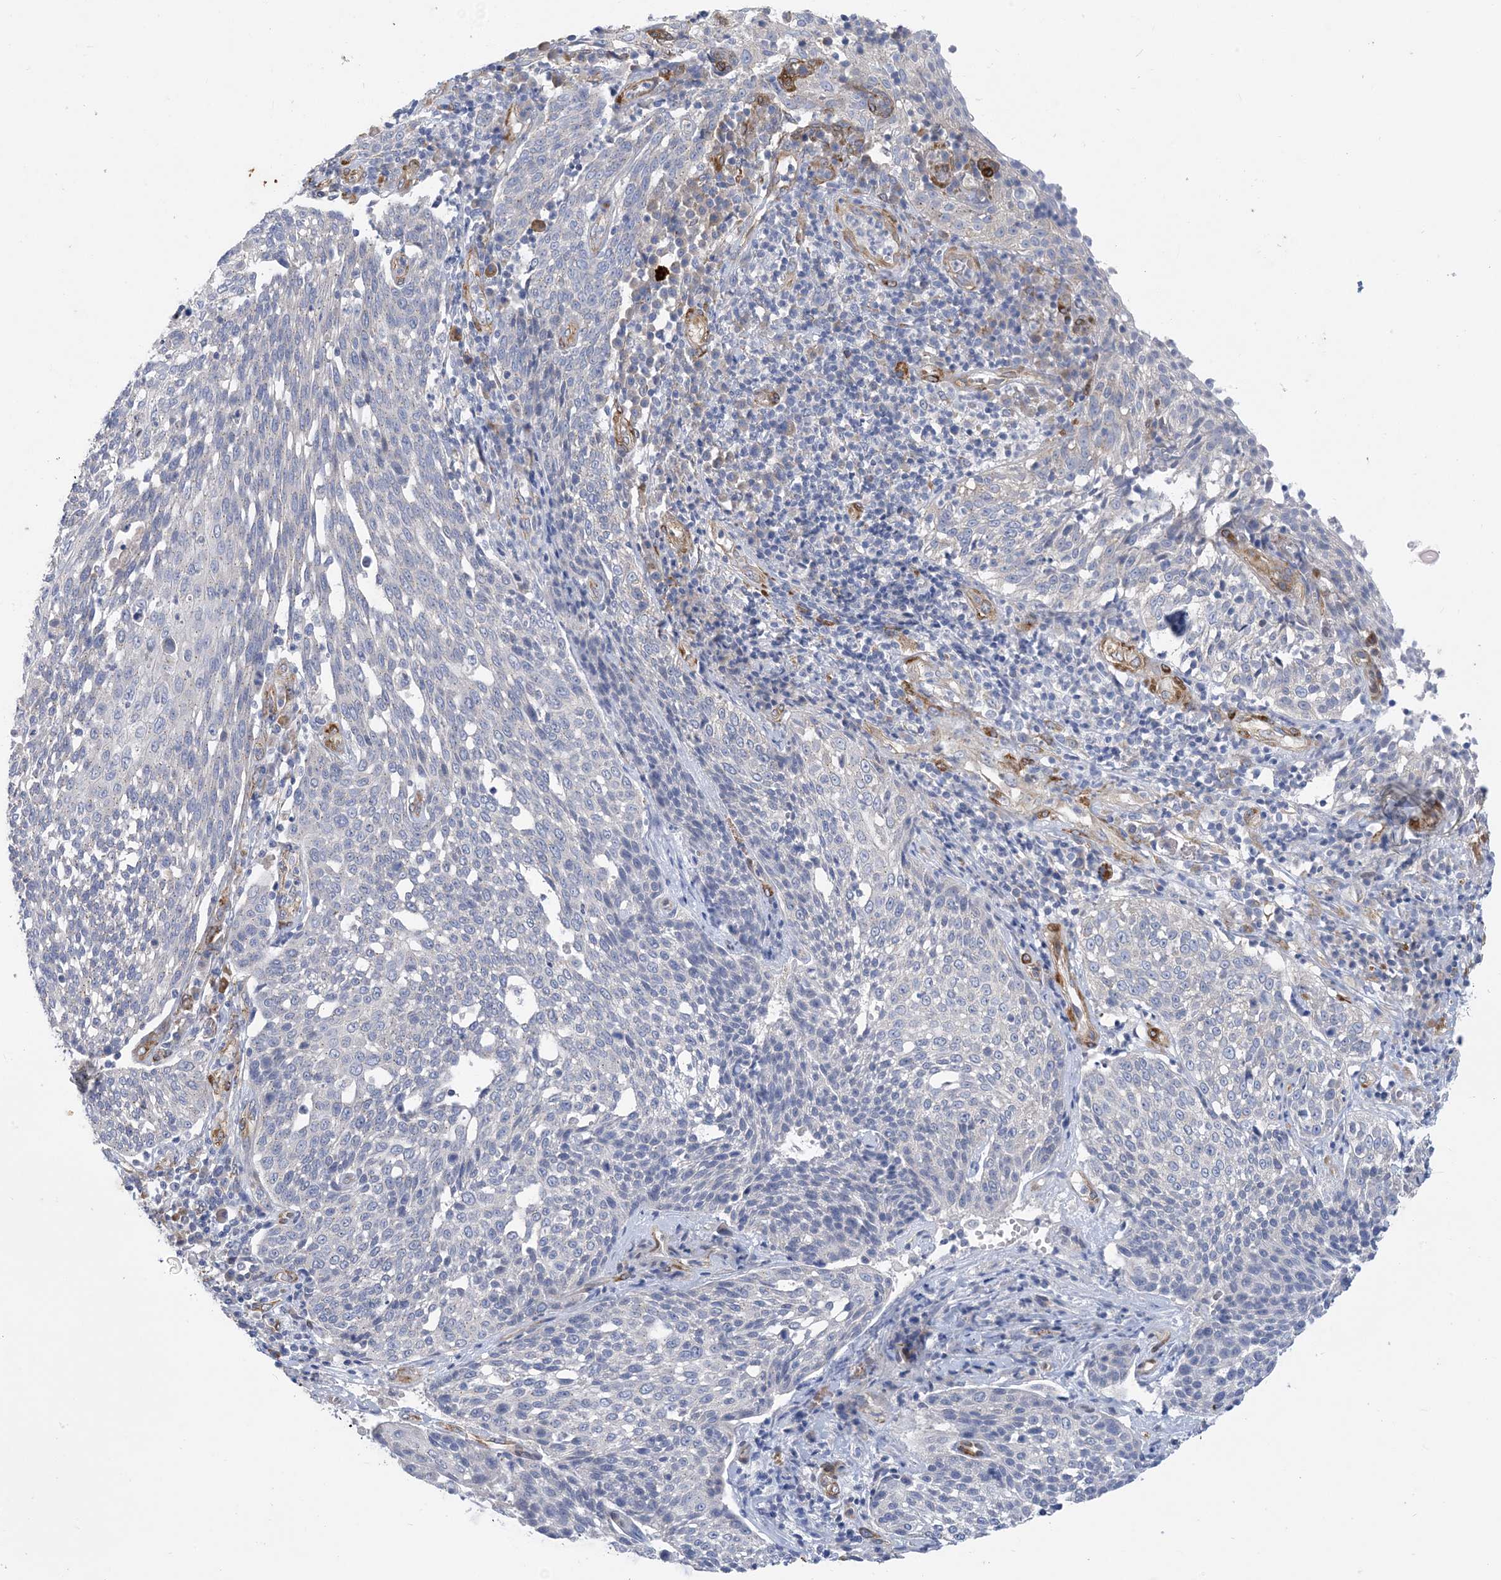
{"staining": {"intensity": "negative", "quantity": "none", "location": "none"}, "tissue": "cervical cancer", "cell_type": "Tumor cells", "image_type": "cancer", "snomed": [{"axis": "morphology", "description": "Squamous cell carcinoma, NOS"}, {"axis": "topography", "description": "Cervix"}], "caption": "The immunohistochemistry (IHC) micrograph has no significant positivity in tumor cells of cervical squamous cell carcinoma tissue.", "gene": "RBMS3", "patient": {"sex": "female", "age": 34}}